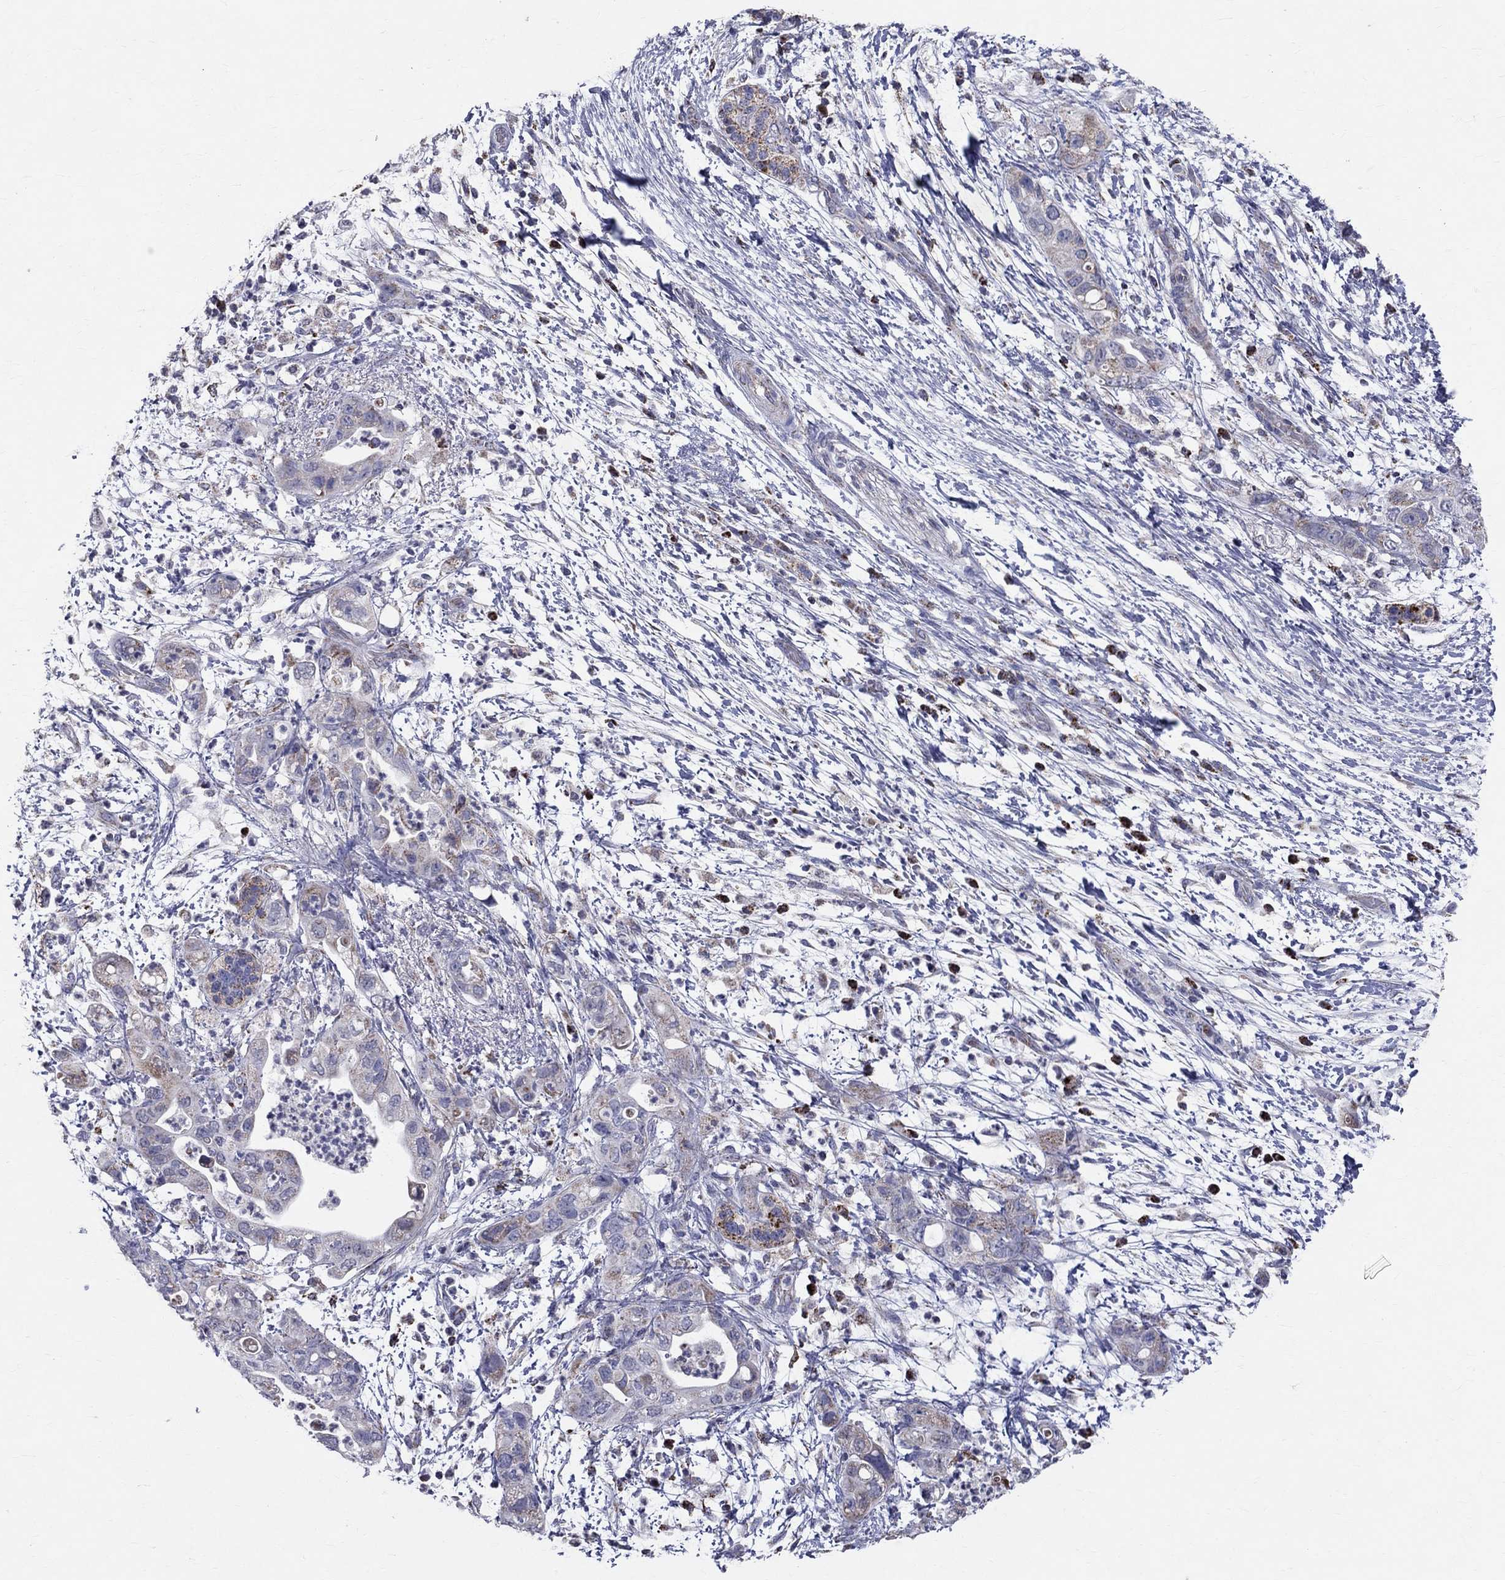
{"staining": {"intensity": "weak", "quantity": "<25%", "location": "cytoplasmic/membranous"}, "tissue": "pancreatic cancer", "cell_type": "Tumor cells", "image_type": "cancer", "snomed": [{"axis": "morphology", "description": "Adenocarcinoma, NOS"}, {"axis": "topography", "description": "Pancreas"}], "caption": "DAB (3,3'-diaminobenzidine) immunohistochemical staining of adenocarcinoma (pancreatic) demonstrates no significant staining in tumor cells.", "gene": "SLC4A10", "patient": {"sex": "female", "age": 72}}